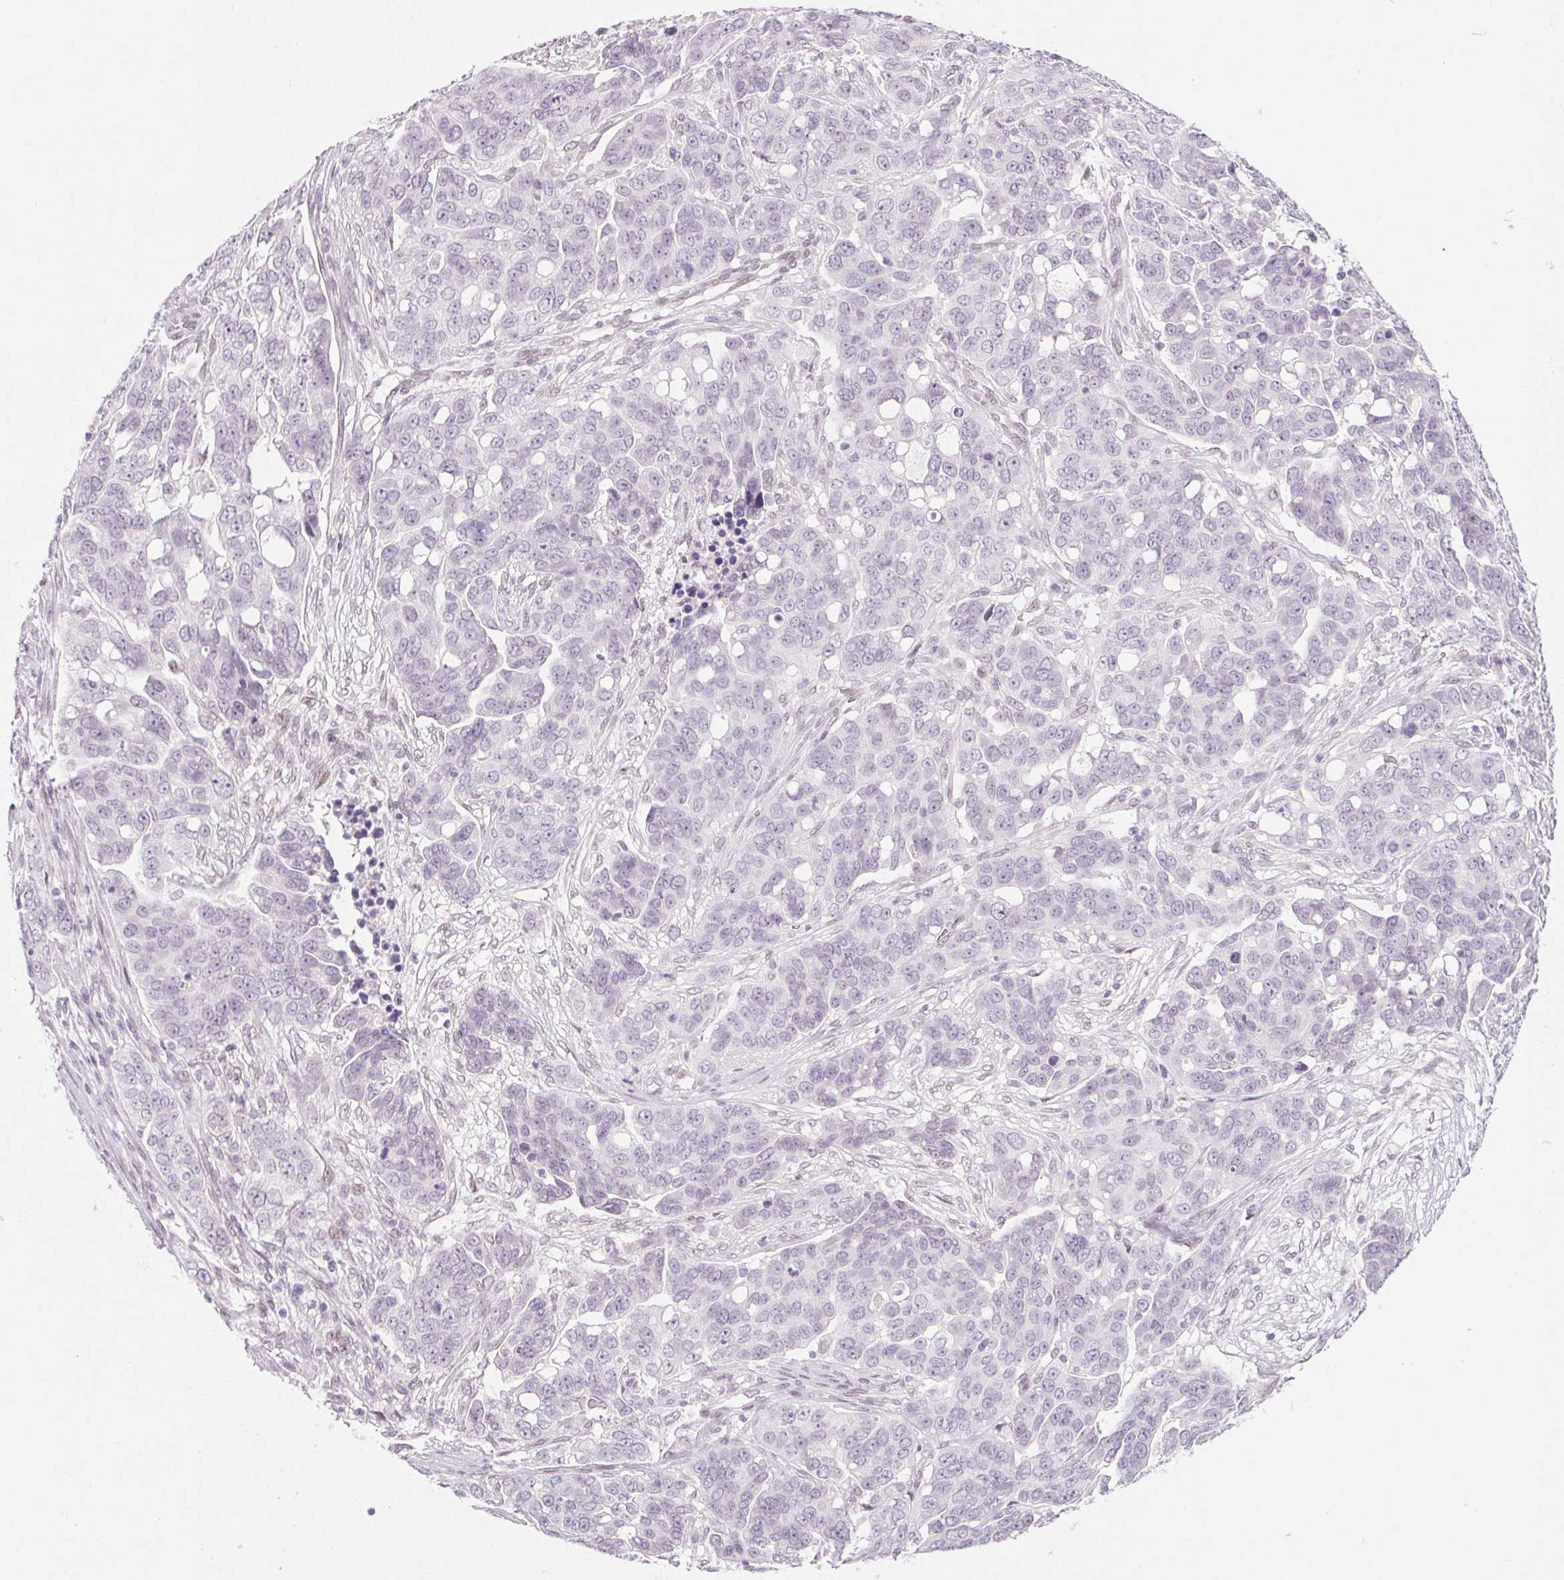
{"staining": {"intensity": "negative", "quantity": "none", "location": "none"}, "tissue": "ovarian cancer", "cell_type": "Tumor cells", "image_type": "cancer", "snomed": [{"axis": "morphology", "description": "Carcinoma, endometroid"}, {"axis": "topography", "description": "Ovary"}], "caption": "Tumor cells show no significant protein staining in ovarian cancer (endometroid carcinoma).", "gene": "KCNQ2", "patient": {"sex": "female", "age": 78}}